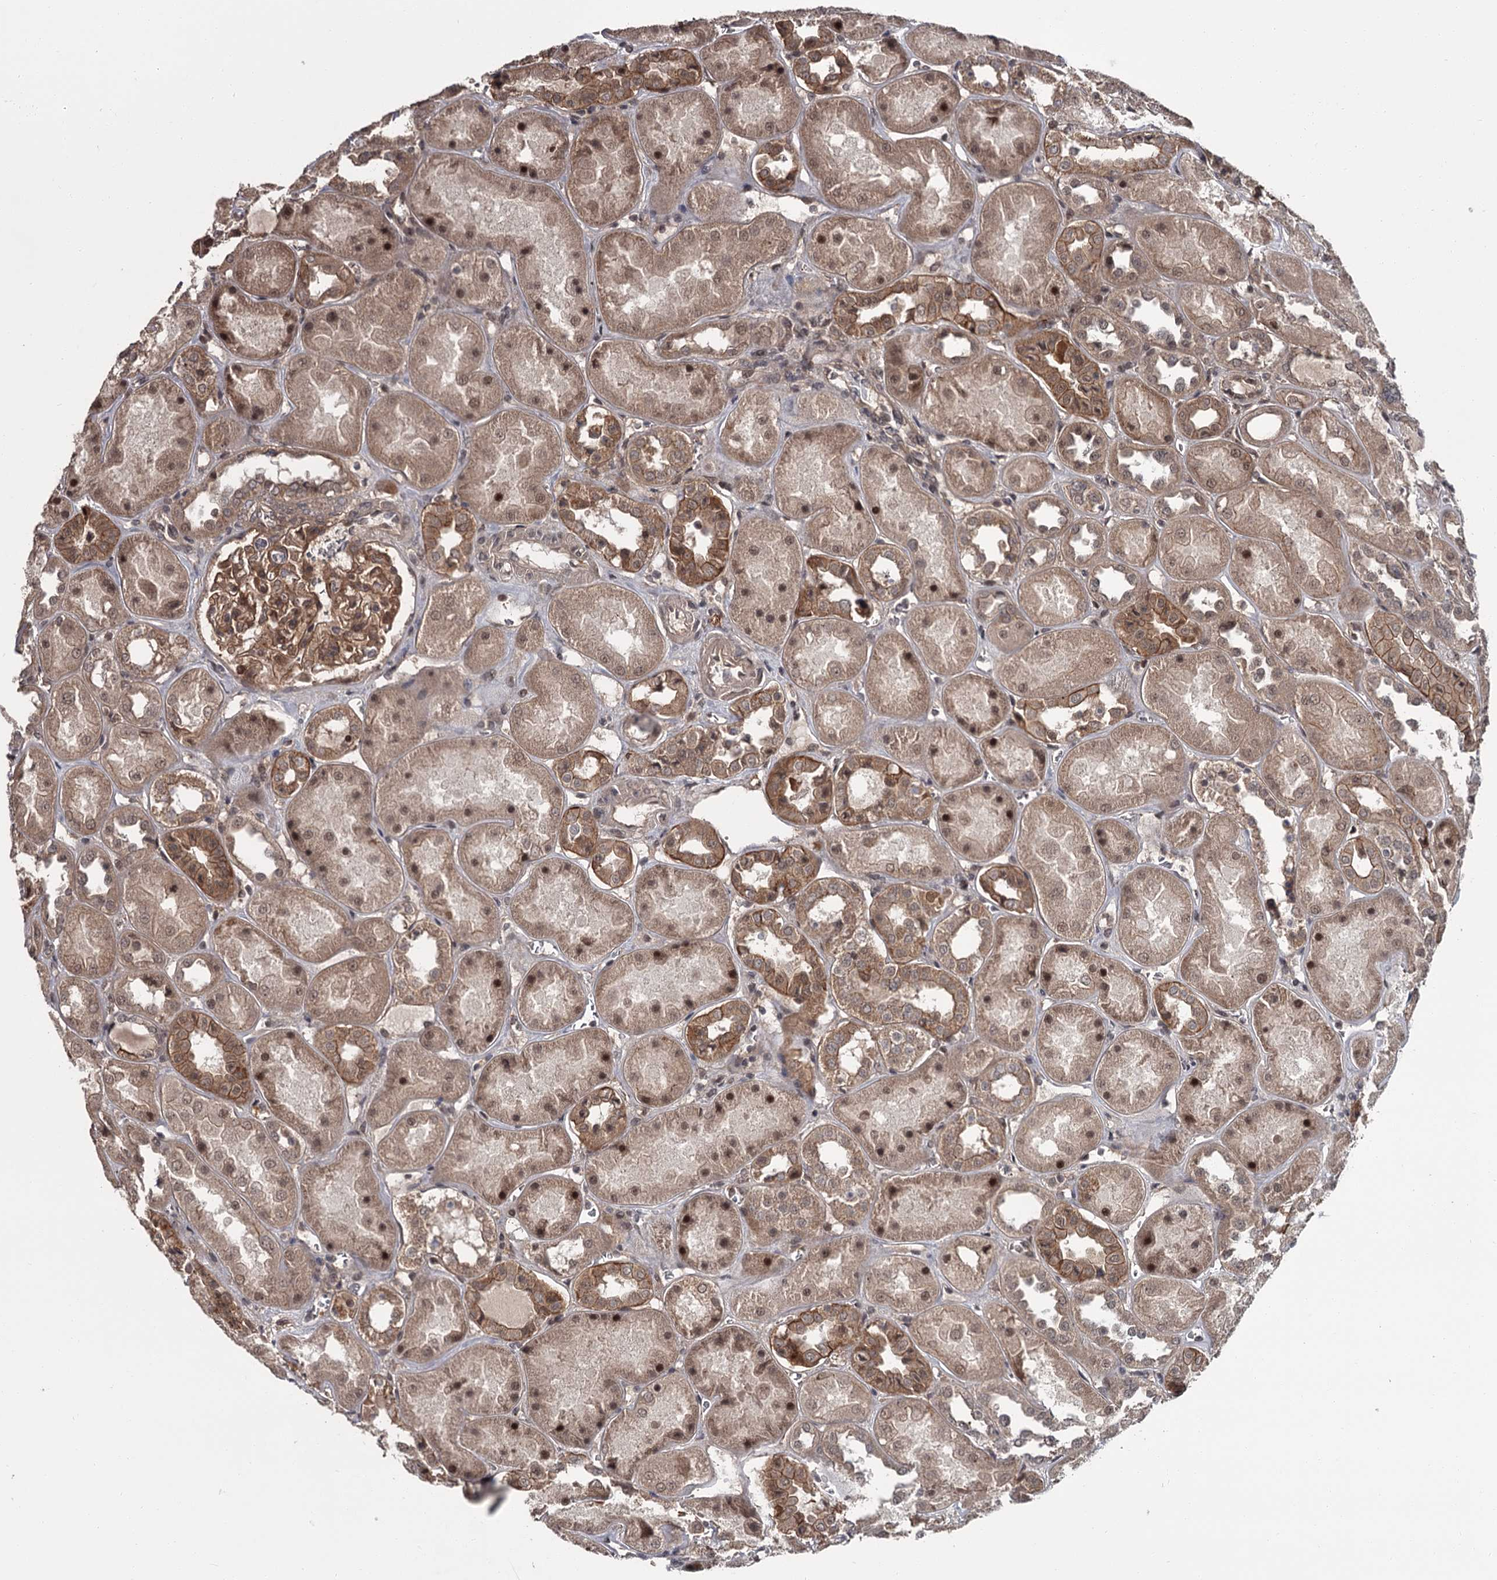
{"staining": {"intensity": "moderate", "quantity": ">75%", "location": "cytoplasmic/membranous,nuclear"}, "tissue": "kidney", "cell_type": "Cells in glomeruli", "image_type": "normal", "snomed": [{"axis": "morphology", "description": "Normal tissue, NOS"}, {"axis": "topography", "description": "Kidney"}], "caption": "High-power microscopy captured an IHC photomicrograph of unremarkable kidney, revealing moderate cytoplasmic/membranous,nuclear positivity in about >75% of cells in glomeruli. (brown staining indicates protein expression, while blue staining denotes nuclei).", "gene": "CDC42EP2", "patient": {"sex": "male", "age": 70}}